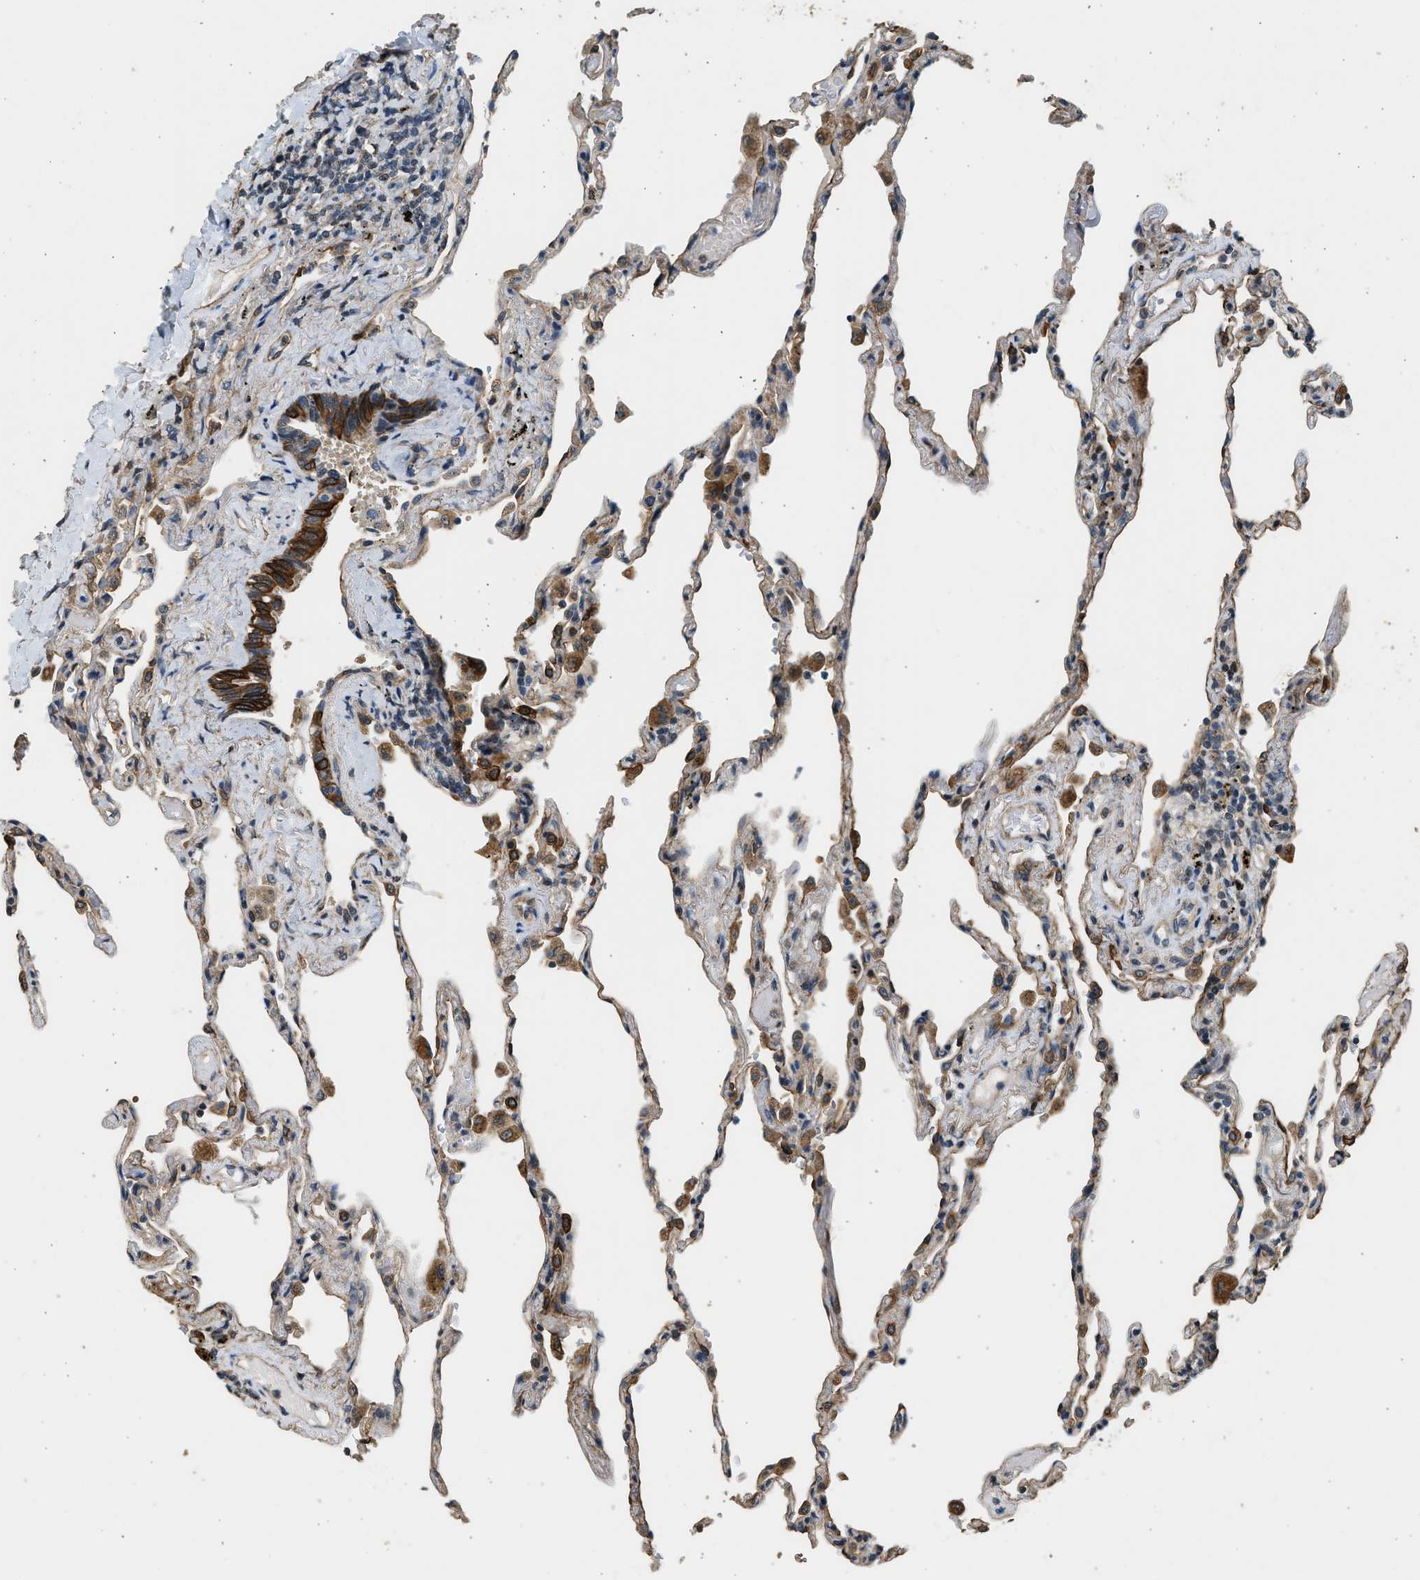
{"staining": {"intensity": "moderate", "quantity": "25%-75%", "location": "cytoplasmic/membranous"}, "tissue": "lung", "cell_type": "Alveolar cells", "image_type": "normal", "snomed": [{"axis": "morphology", "description": "Normal tissue, NOS"}, {"axis": "topography", "description": "Lung"}], "caption": "This photomicrograph shows unremarkable lung stained with immunohistochemistry (IHC) to label a protein in brown. The cytoplasmic/membranous of alveolar cells show moderate positivity for the protein. Nuclei are counter-stained blue.", "gene": "PCLO", "patient": {"sex": "male", "age": 59}}